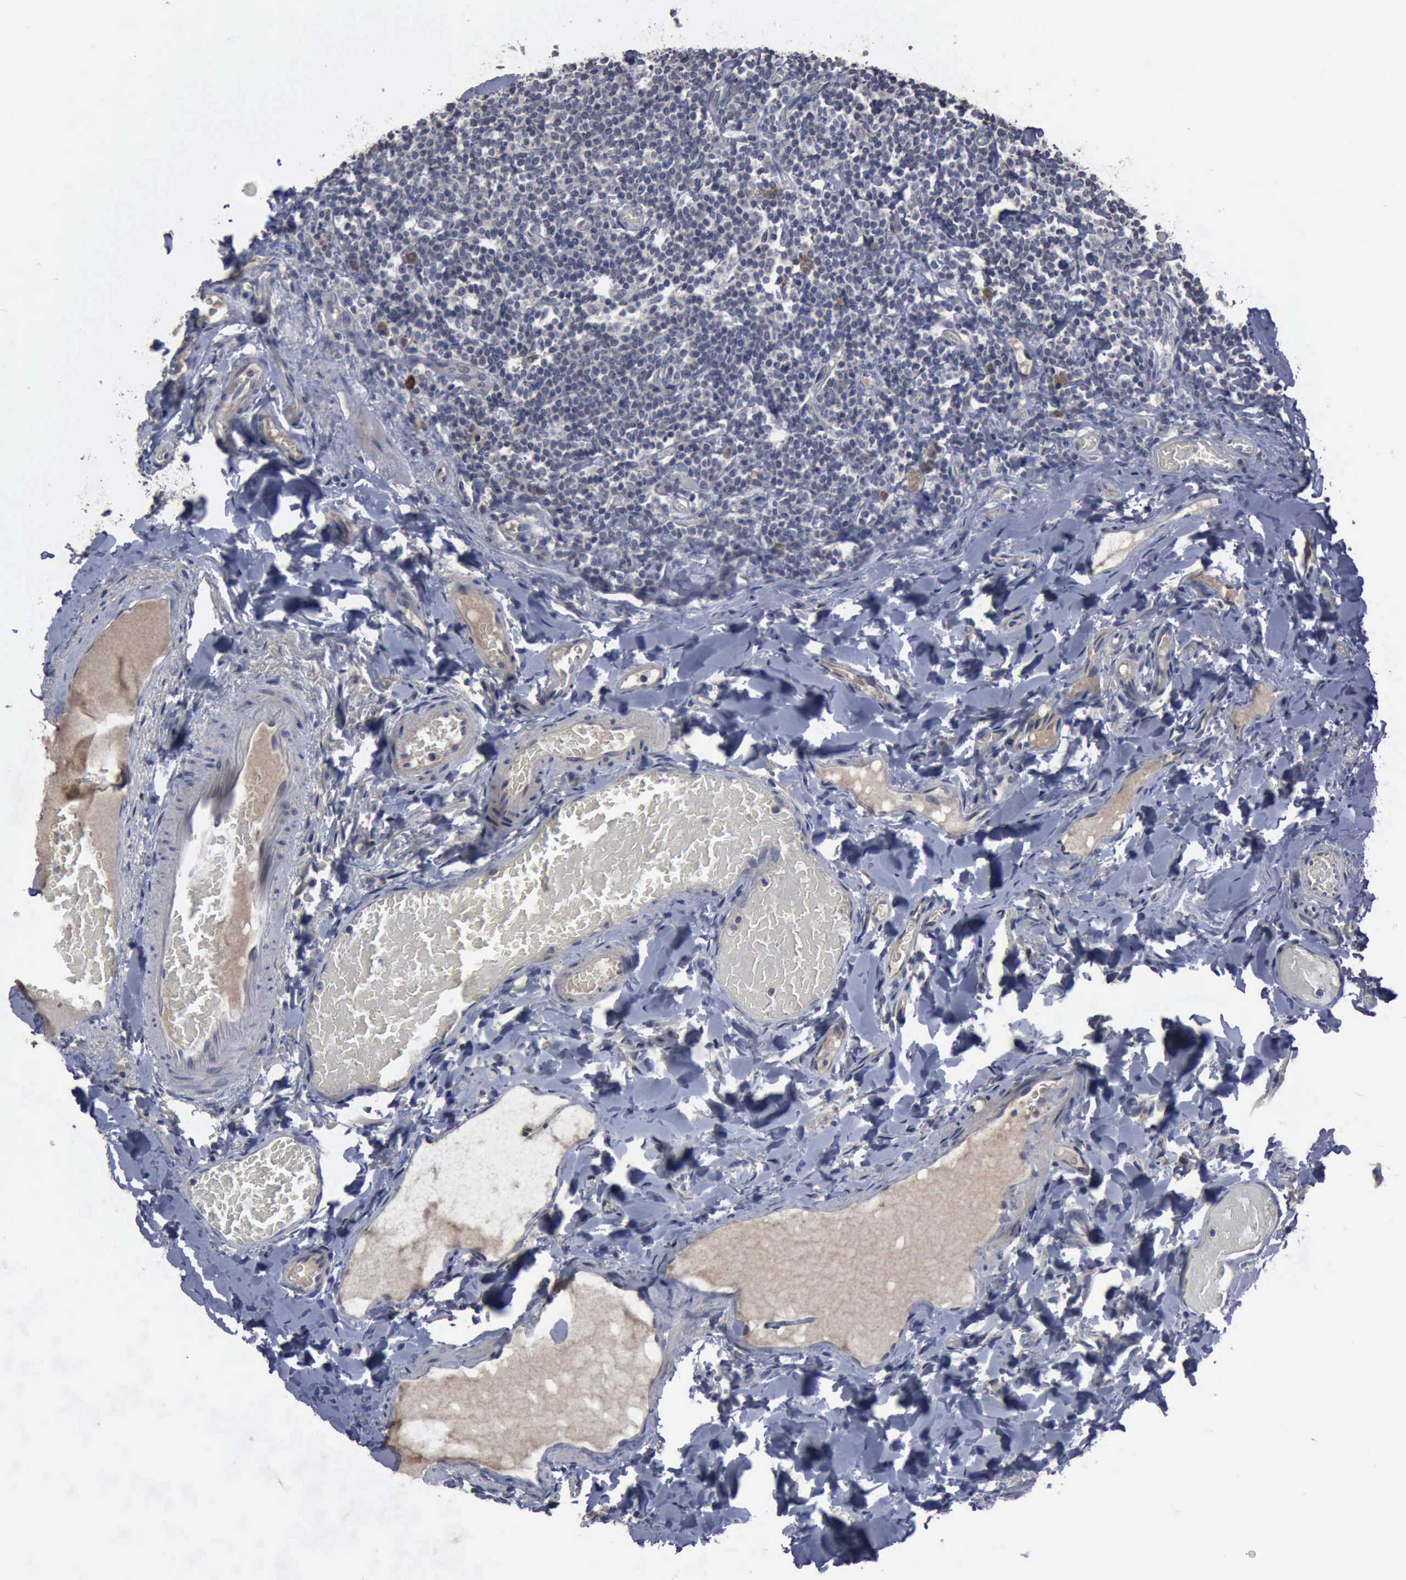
{"staining": {"intensity": "weak", "quantity": "25%-75%", "location": "cytoplasmic/membranous"}, "tissue": "duodenum", "cell_type": "Glandular cells", "image_type": "normal", "snomed": [{"axis": "morphology", "description": "Normal tissue, NOS"}, {"axis": "topography", "description": "Duodenum"}], "caption": "High-power microscopy captured an IHC photomicrograph of benign duodenum, revealing weak cytoplasmic/membranous staining in about 25%-75% of glandular cells.", "gene": "MYO18B", "patient": {"sex": "male", "age": 66}}